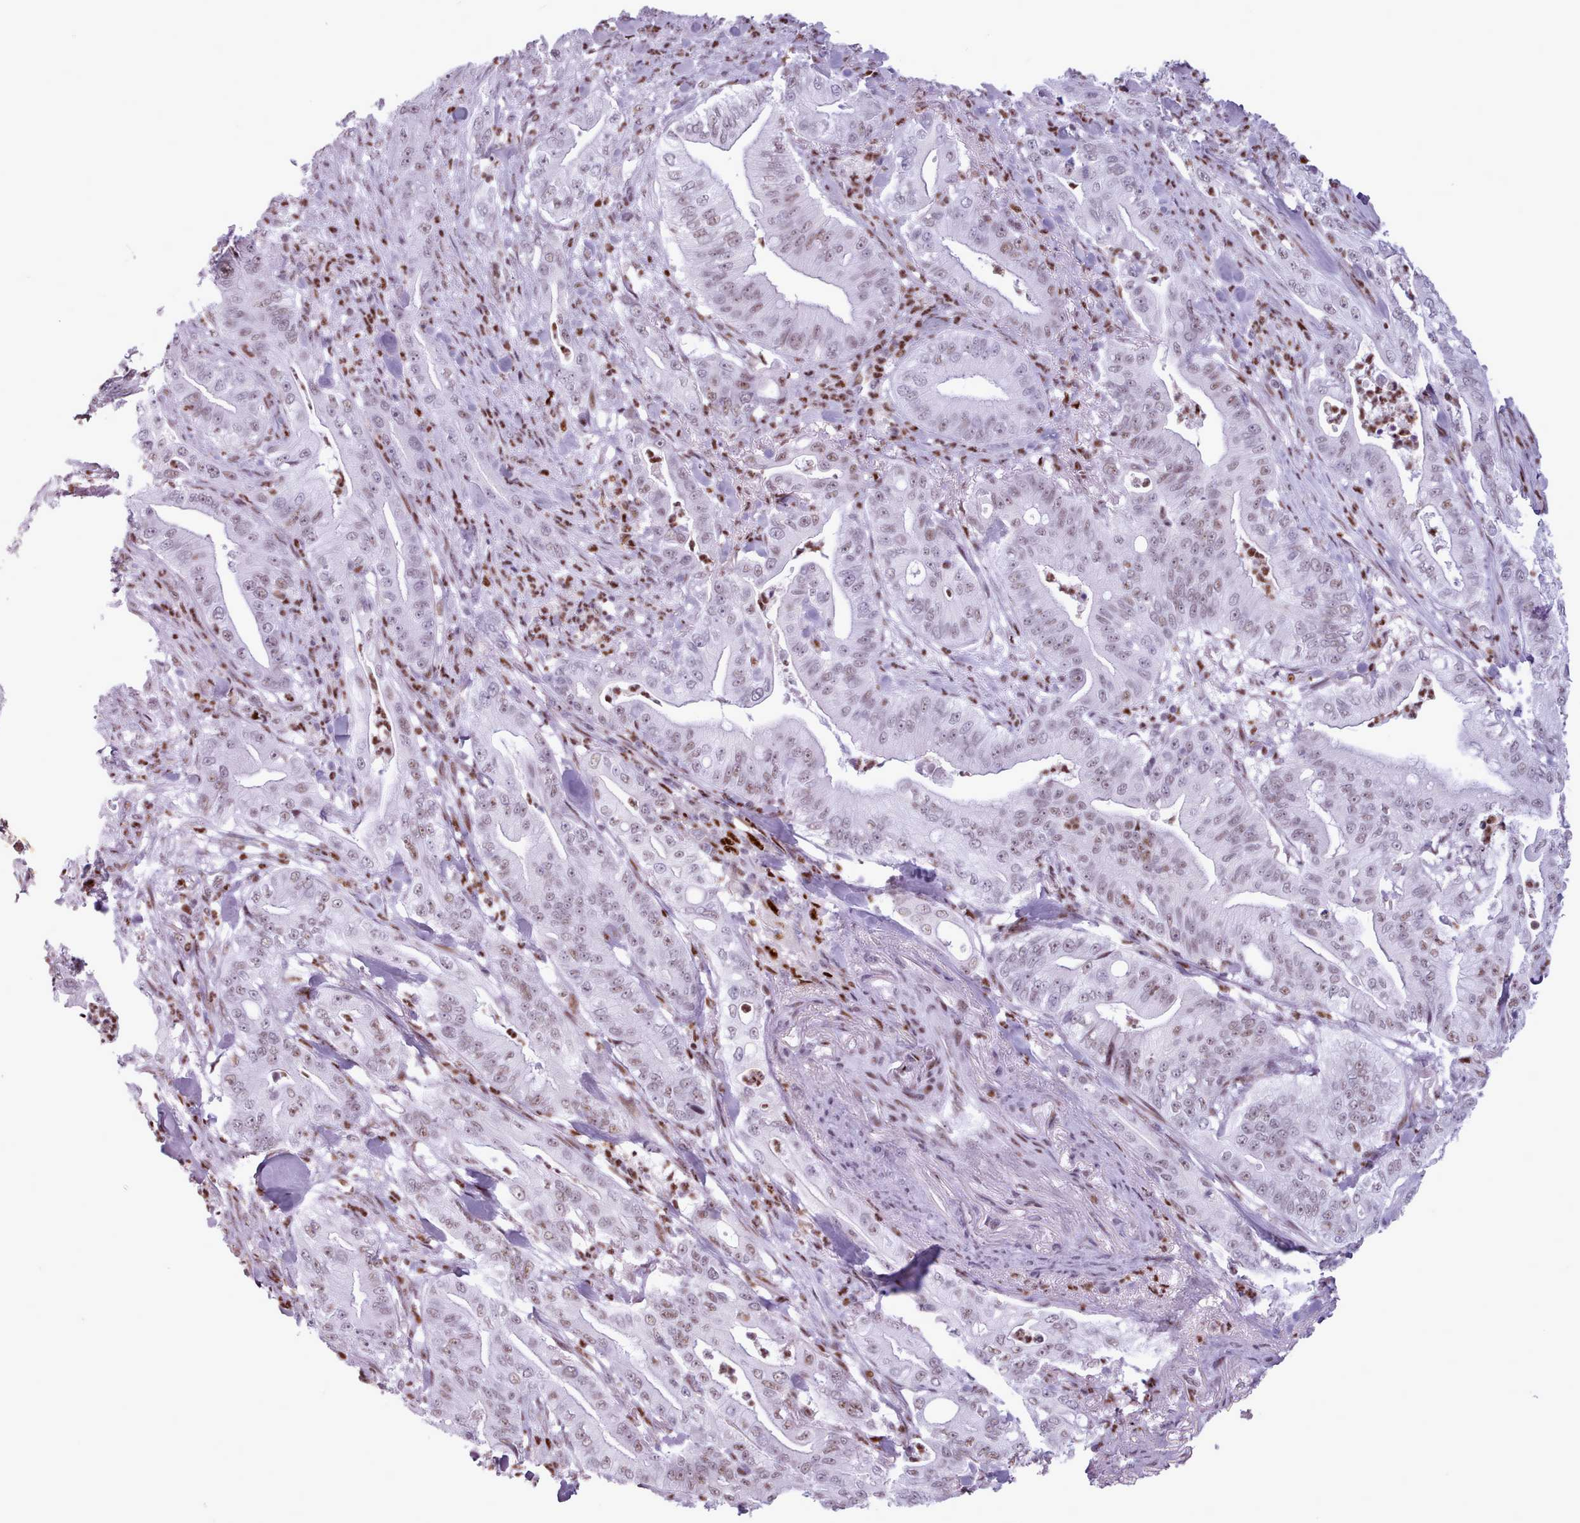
{"staining": {"intensity": "weak", "quantity": ">75%", "location": "nuclear"}, "tissue": "pancreatic cancer", "cell_type": "Tumor cells", "image_type": "cancer", "snomed": [{"axis": "morphology", "description": "Adenocarcinoma, NOS"}, {"axis": "topography", "description": "Pancreas"}], "caption": "An image of human pancreatic cancer stained for a protein exhibits weak nuclear brown staining in tumor cells.", "gene": "SRSF4", "patient": {"sex": "male", "age": 71}}